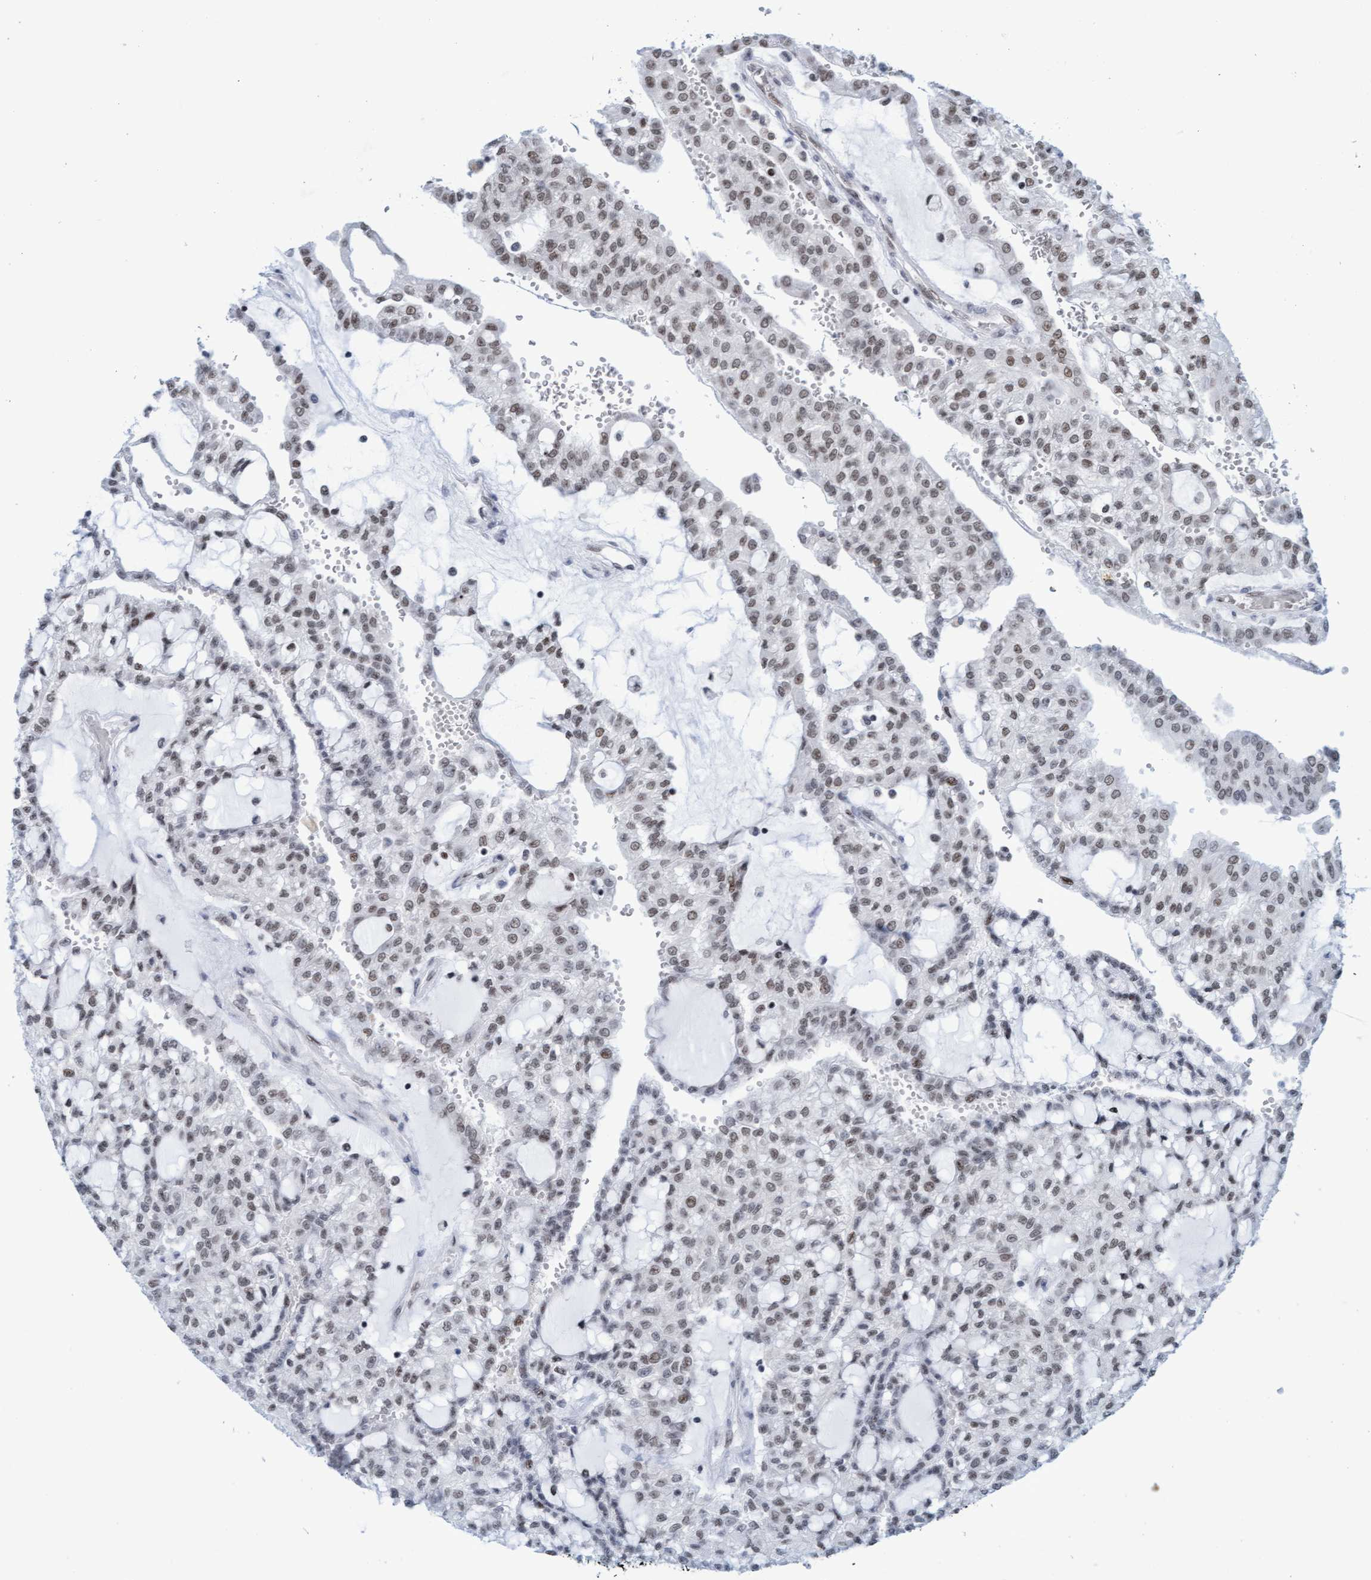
{"staining": {"intensity": "weak", "quantity": ">75%", "location": "nuclear"}, "tissue": "renal cancer", "cell_type": "Tumor cells", "image_type": "cancer", "snomed": [{"axis": "morphology", "description": "Adenocarcinoma, NOS"}, {"axis": "topography", "description": "Kidney"}], "caption": "Immunohistochemistry (IHC) (DAB (3,3'-diaminobenzidine)) staining of renal cancer reveals weak nuclear protein positivity in approximately >75% of tumor cells.", "gene": "GLRX2", "patient": {"sex": "male", "age": 63}}